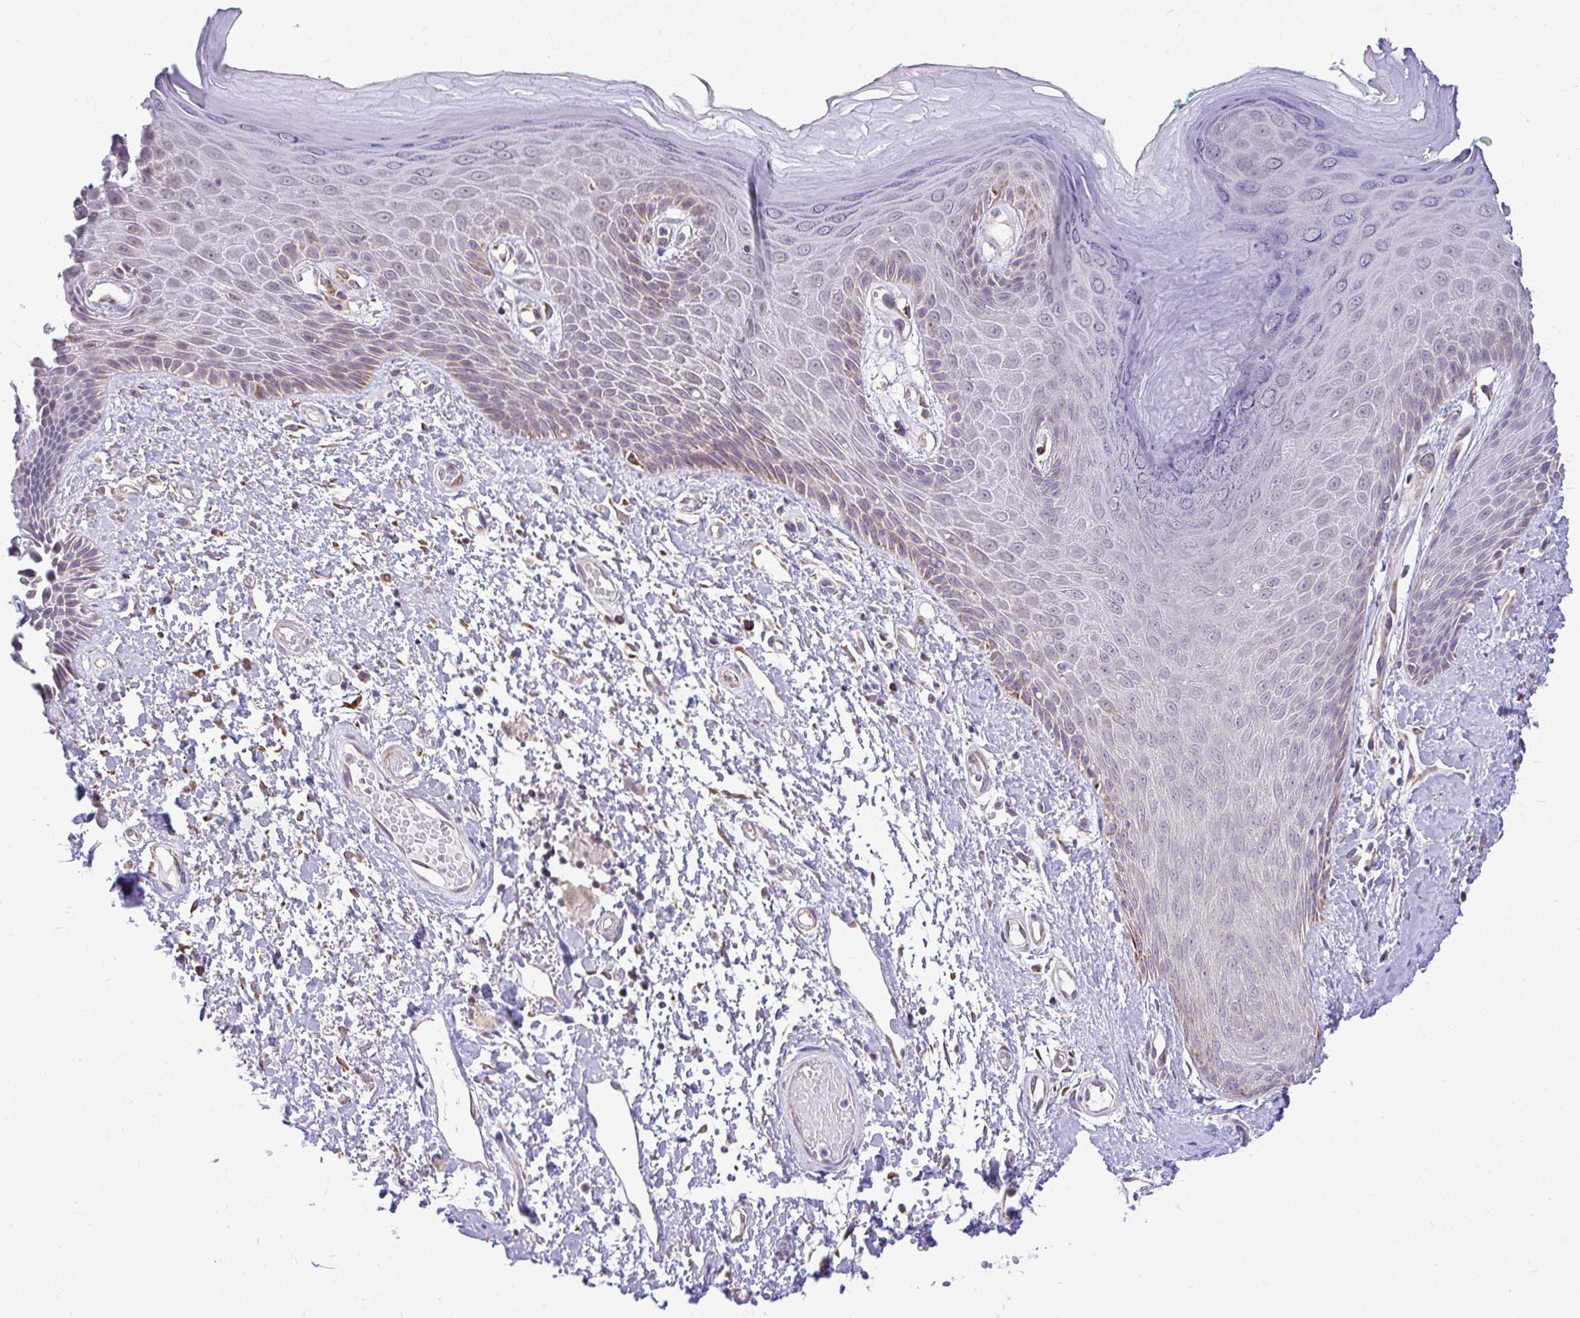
{"staining": {"intensity": "moderate", "quantity": "<25%", "location": "cytoplasmic/membranous"}, "tissue": "skin", "cell_type": "Epidermal cells", "image_type": "normal", "snomed": [{"axis": "morphology", "description": "Normal tissue, NOS"}, {"axis": "topography", "description": "Anal"}, {"axis": "topography", "description": "Peripheral nerve tissue"}], "caption": "Moderate cytoplasmic/membranous protein positivity is identified in about <25% of epidermal cells in skin. Nuclei are stained in blue.", "gene": "PYCR2", "patient": {"sex": "male", "age": 78}}